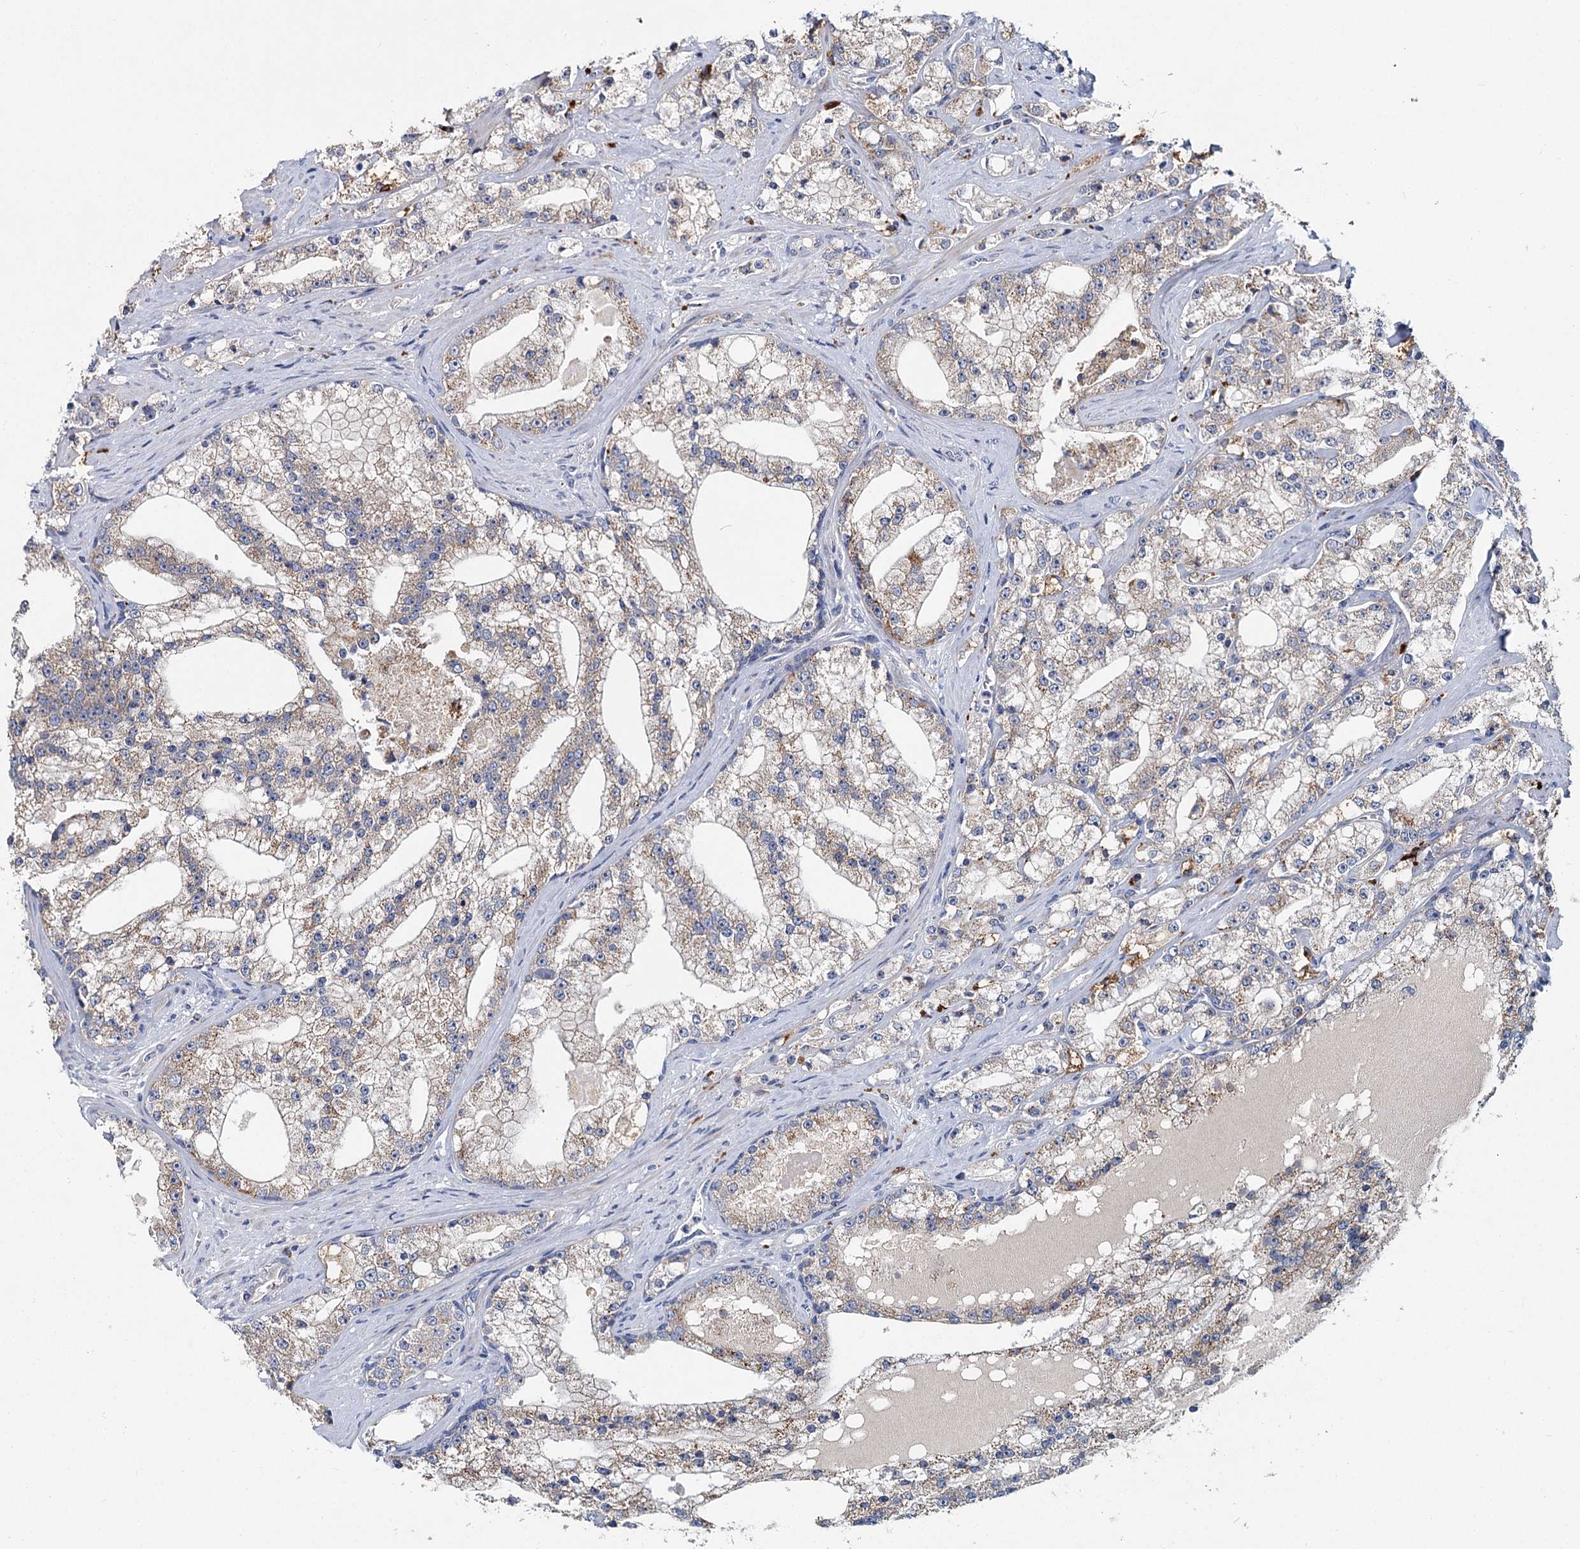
{"staining": {"intensity": "weak", "quantity": "25%-75%", "location": "cytoplasmic/membranous"}, "tissue": "prostate cancer", "cell_type": "Tumor cells", "image_type": "cancer", "snomed": [{"axis": "morphology", "description": "Adenocarcinoma, High grade"}, {"axis": "topography", "description": "Prostate"}], "caption": "Adenocarcinoma (high-grade) (prostate) was stained to show a protein in brown. There is low levels of weak cytoplasmic/membranous positivity in approximately 25%-75% of tumor cells. (DAB IHC, brown staining for protein, blue staining for nuclei).", "gene": "ANKRD16", "patient": {"sex": "male", "age": 64}}